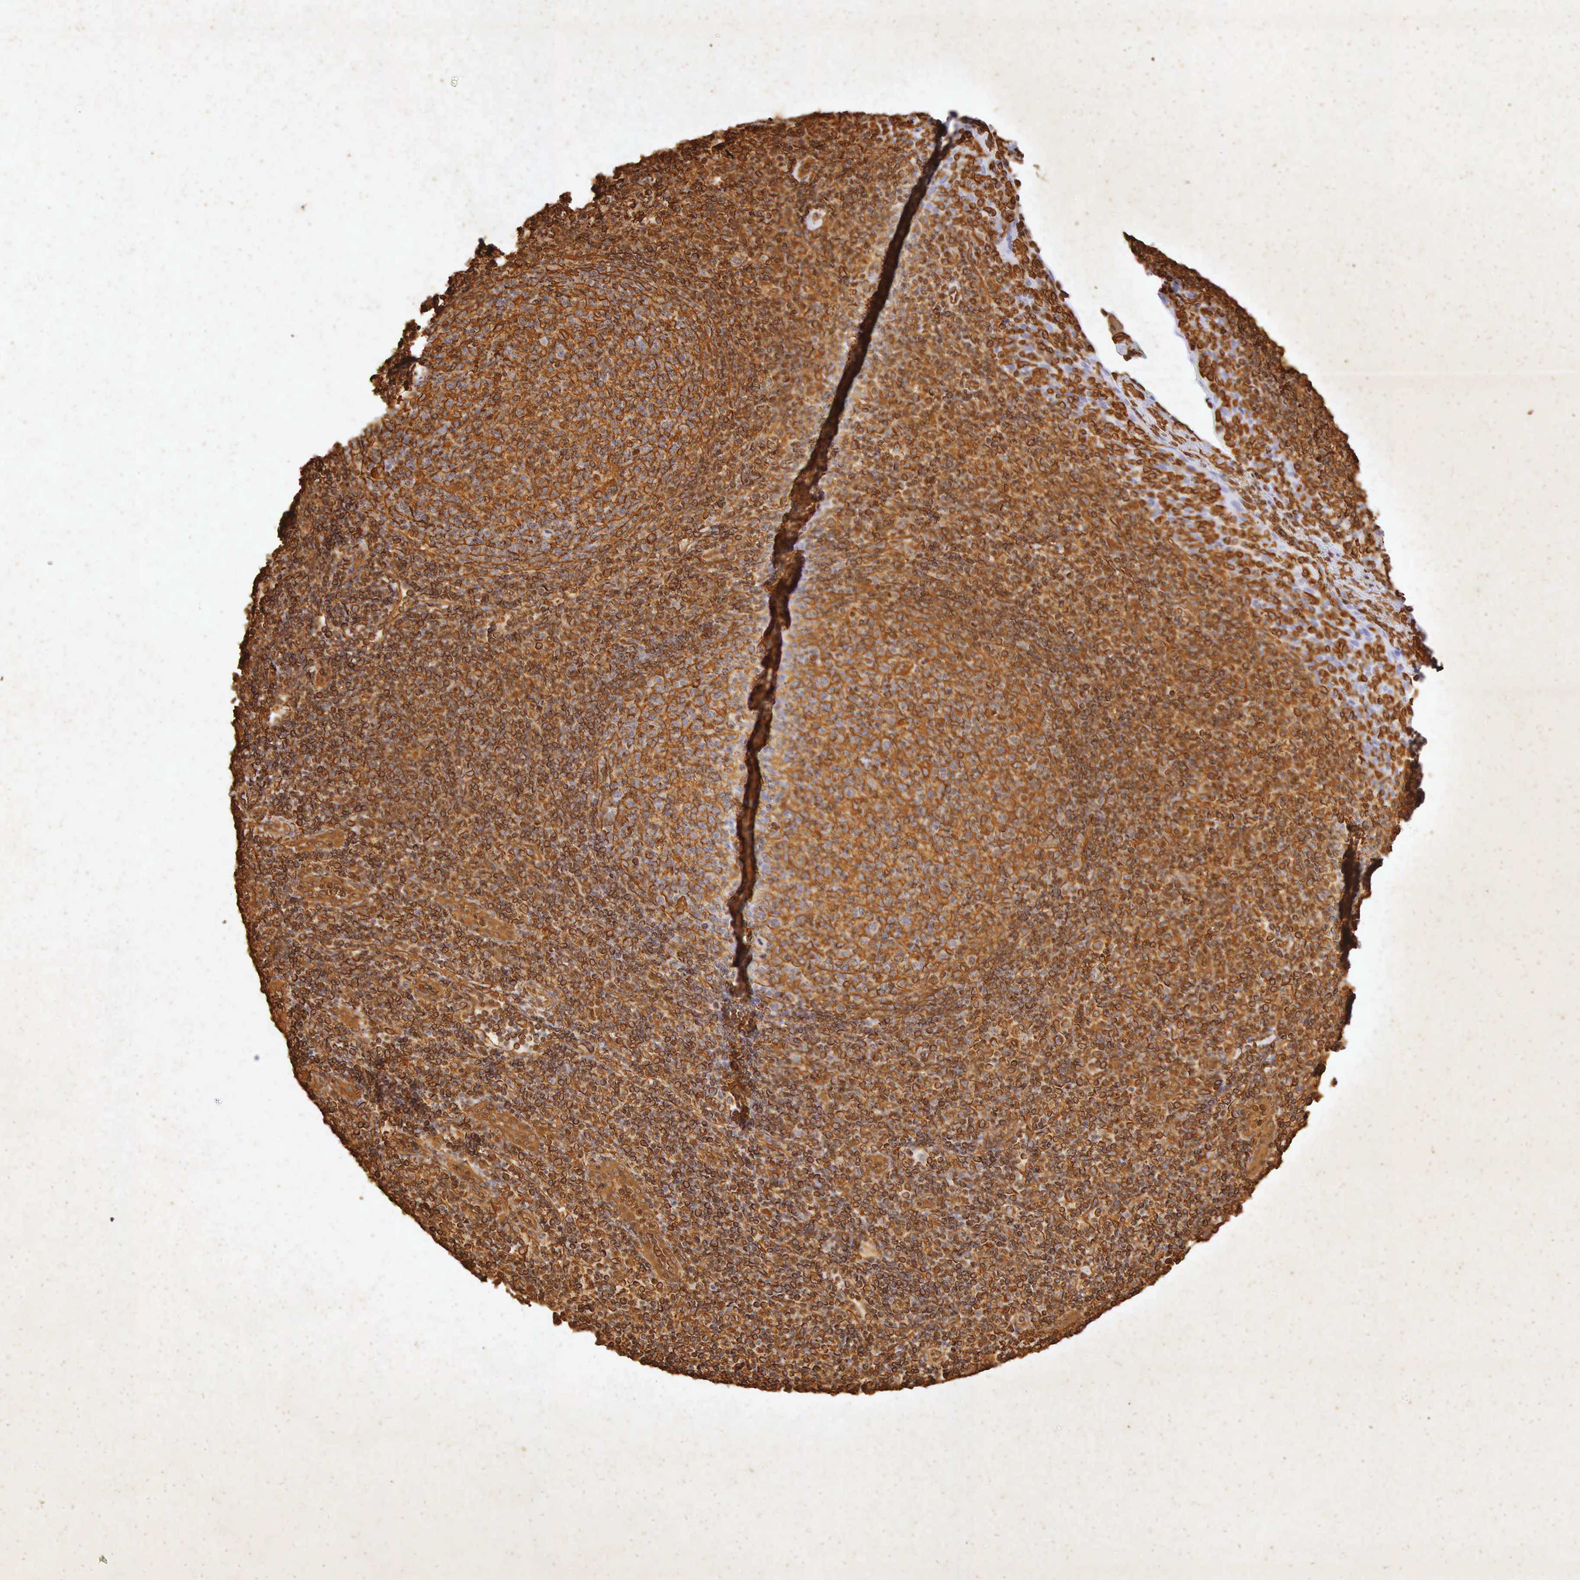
{"staining": {"intensity": "strong", "quantity": ">75%", "location": "nuclear"}, "tissue": "tonsil", "cell_type": "Germinal center cells", "image_type": "normal", "snomed": [{"axis": "morphology", "description": "Normal tissue, NOS"}, {"axis": "topography", "description": "Tonsil"}], "caption": "IHC (DAB) staining of normal tonsil displays strong nuclear protein staining in about >75% of germinal center cells.", "gene": "VIM", "patient": {"sex": "female", "age": 3}}